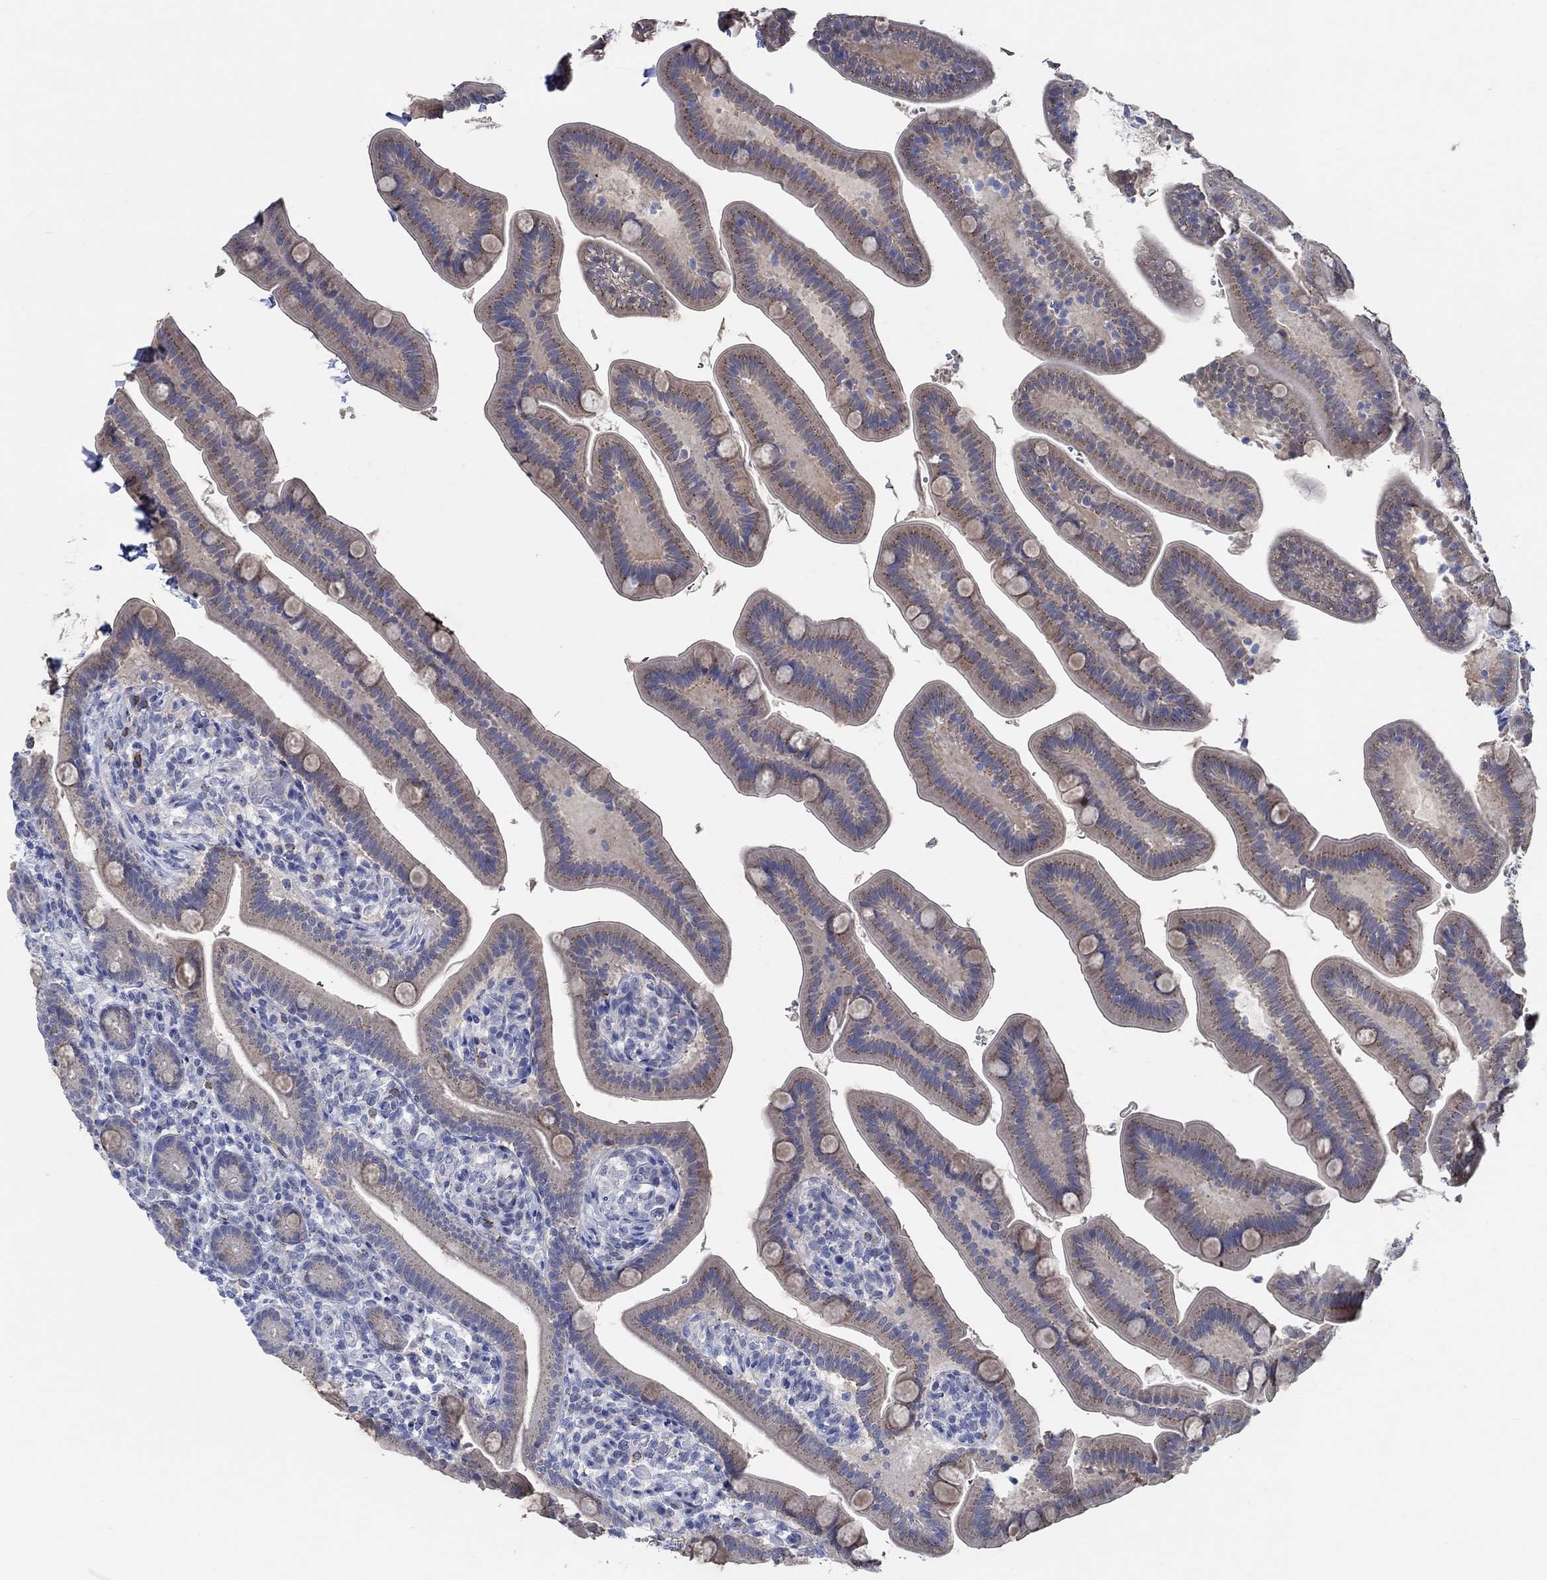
{"staining": {"intensity": "strong", "quantity": "<25%", "location": "cytoplasmic/membranous"}, "tissue": "small intestine", "cell_type": "Glandular cells", "image_type": "normal", "snomed": [{"axis": "morphology", "description": "Normal tissue, NOS"}, {"axis": "topography", "description": "Small intestine"}], "caption": "Approximately <25% of glandular cells in benign small intestine demonstrate strong cytoplasmic/membranous protein expression as visualized by brown immunohistochemical staining.", "gene": "CPM", "patient": {"sex": "male", "age": 66}}